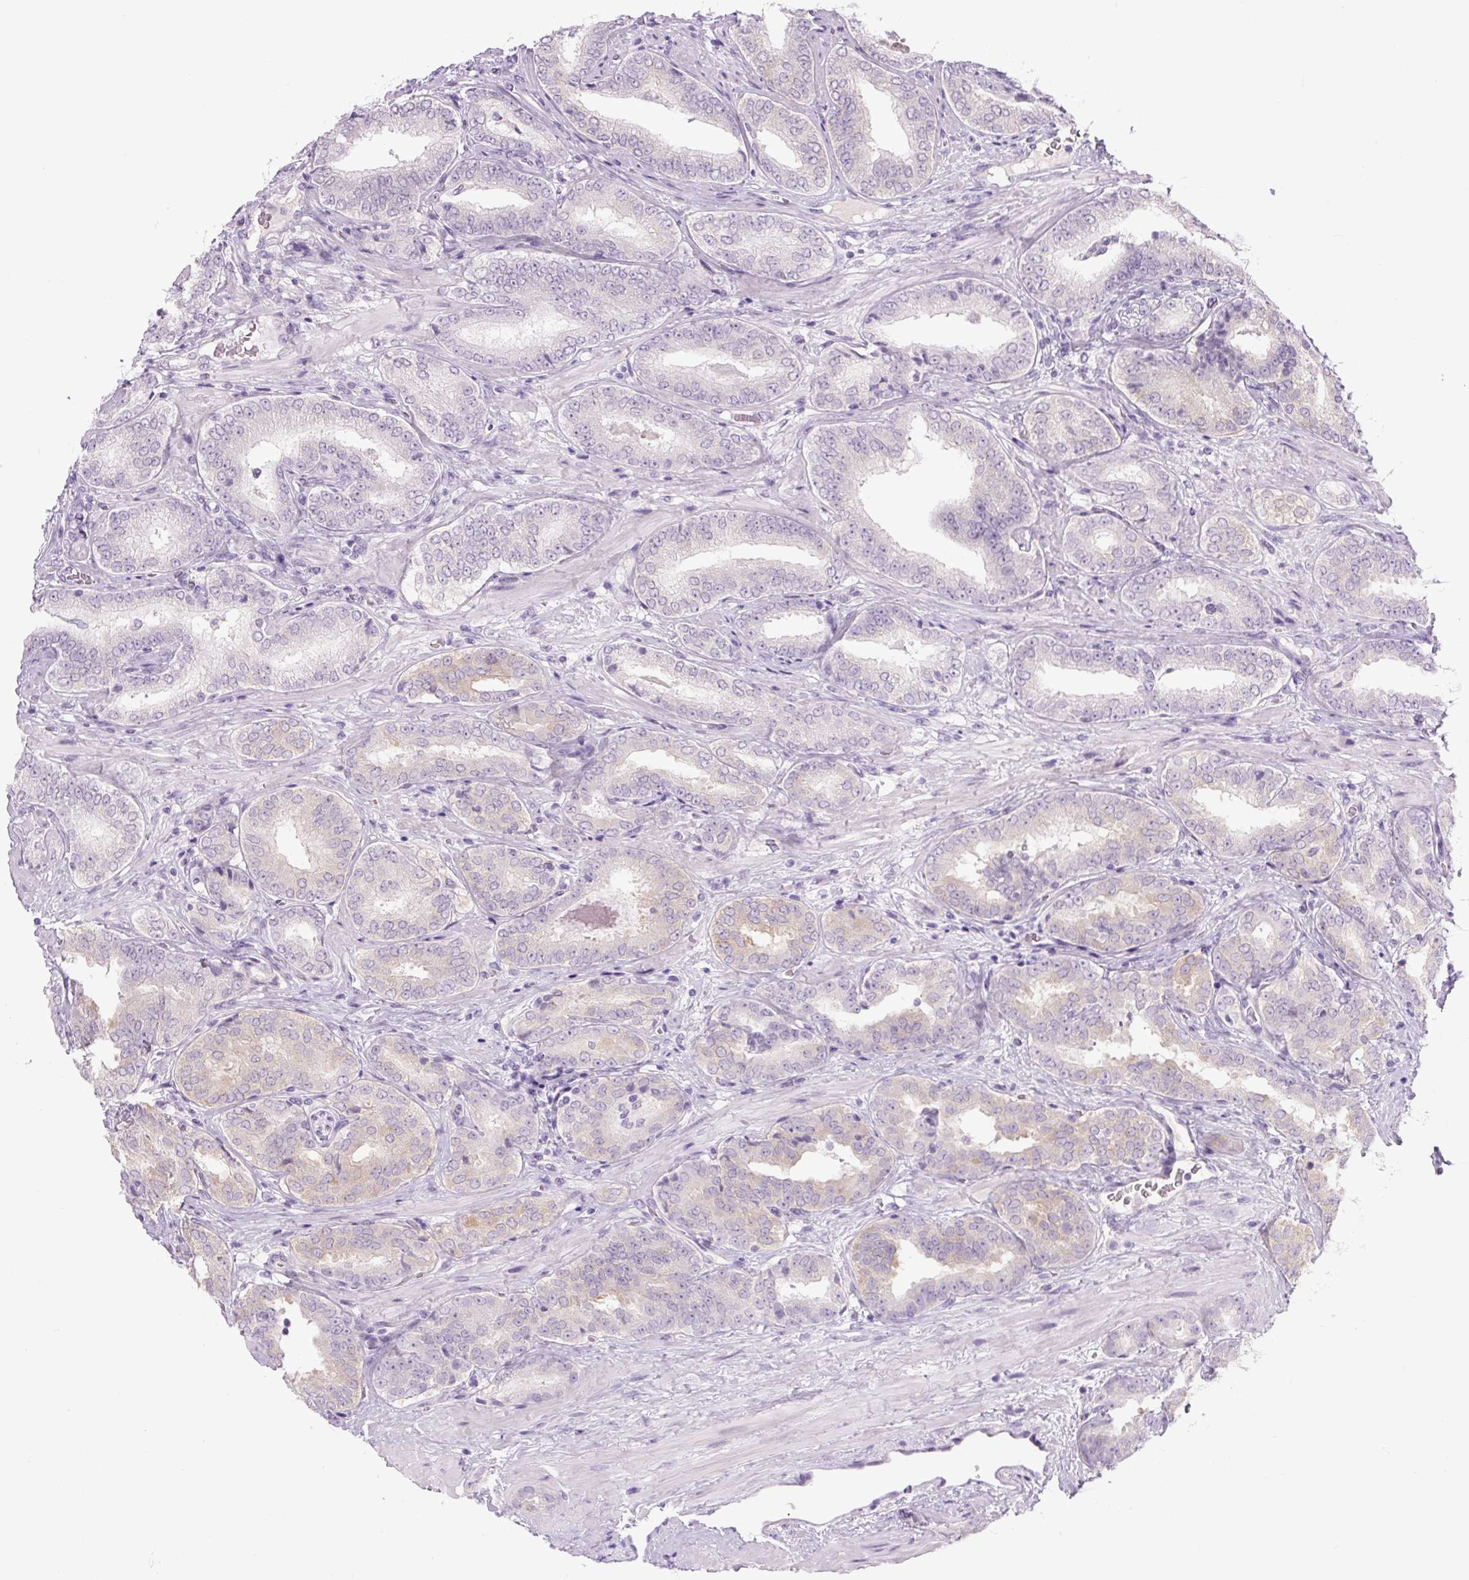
{"staining": {"intensity": "weak", "quantity": "<25%", "location": "cytoplasmic/membranous"}, "tissue": "prostate cancer", "cell_type": "Tumor cells", "image_type": "cancer", "snomed": [{"axis": "morphology", "description": "Adenocarcinoma, High grade"}, {"axis": "topography", "description": "Prostate"}], "caption": "There is no significant staining in tumor cells of high-grade adenocarcinoma (prostate).", "gene": "COL9A2", "patient": {"sex": "male", "age": 72}}